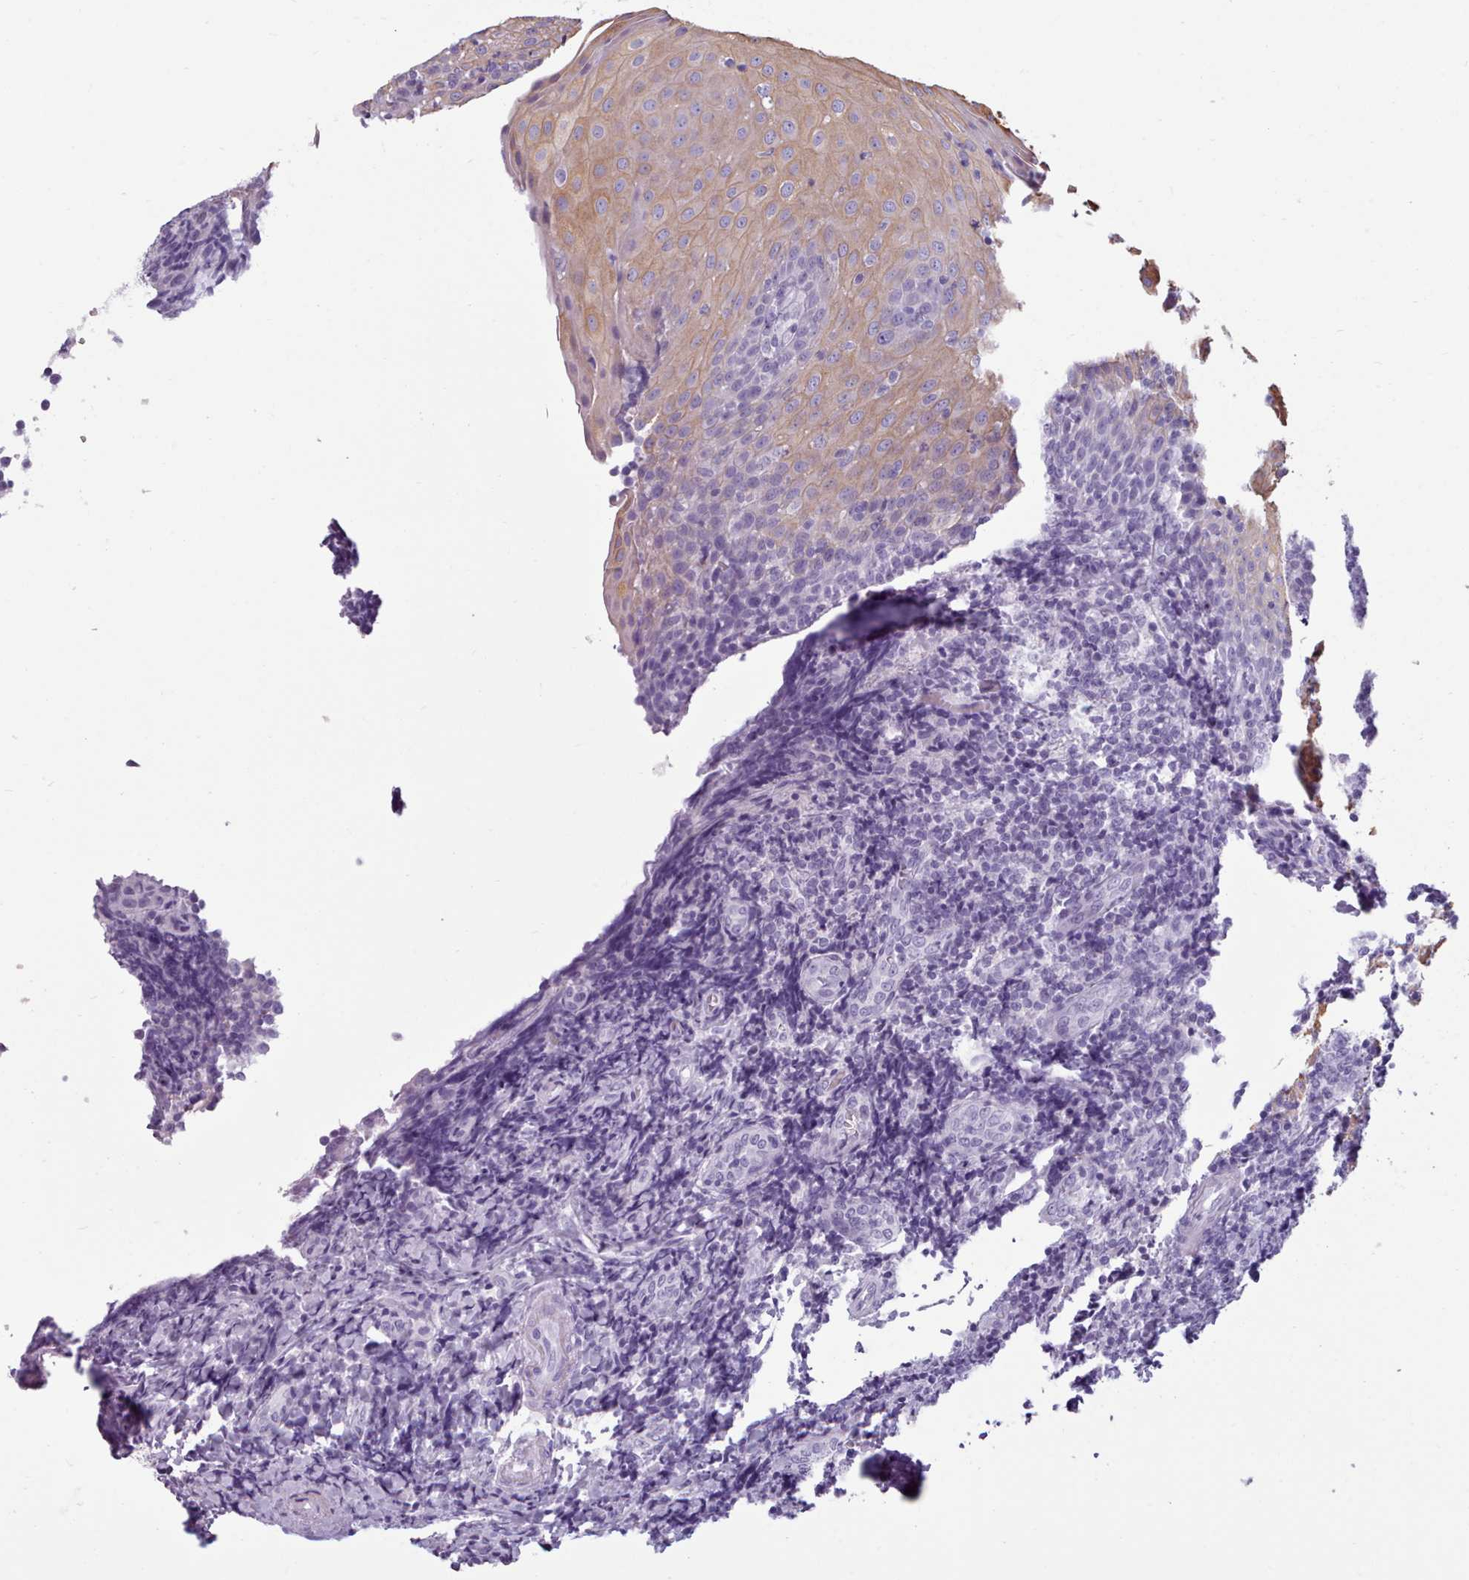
{"staining": {"intensity": "negative", "quantity": "none", "location": "none"}, "tissue": "tonsil", "cell_type": "Germinal center cells", "image_type": "normal", "snomed": [{"axis": "morphology", "description": "Normal tissue, NOS"}, {"axis": "topography", "description": "Tonsil"}], "caption": "Protein analysis of benign tonsil shows no significant staining in germinal center cells.", "gene": "ZNF43", "patient": {"sex": "female", "age": 19}}